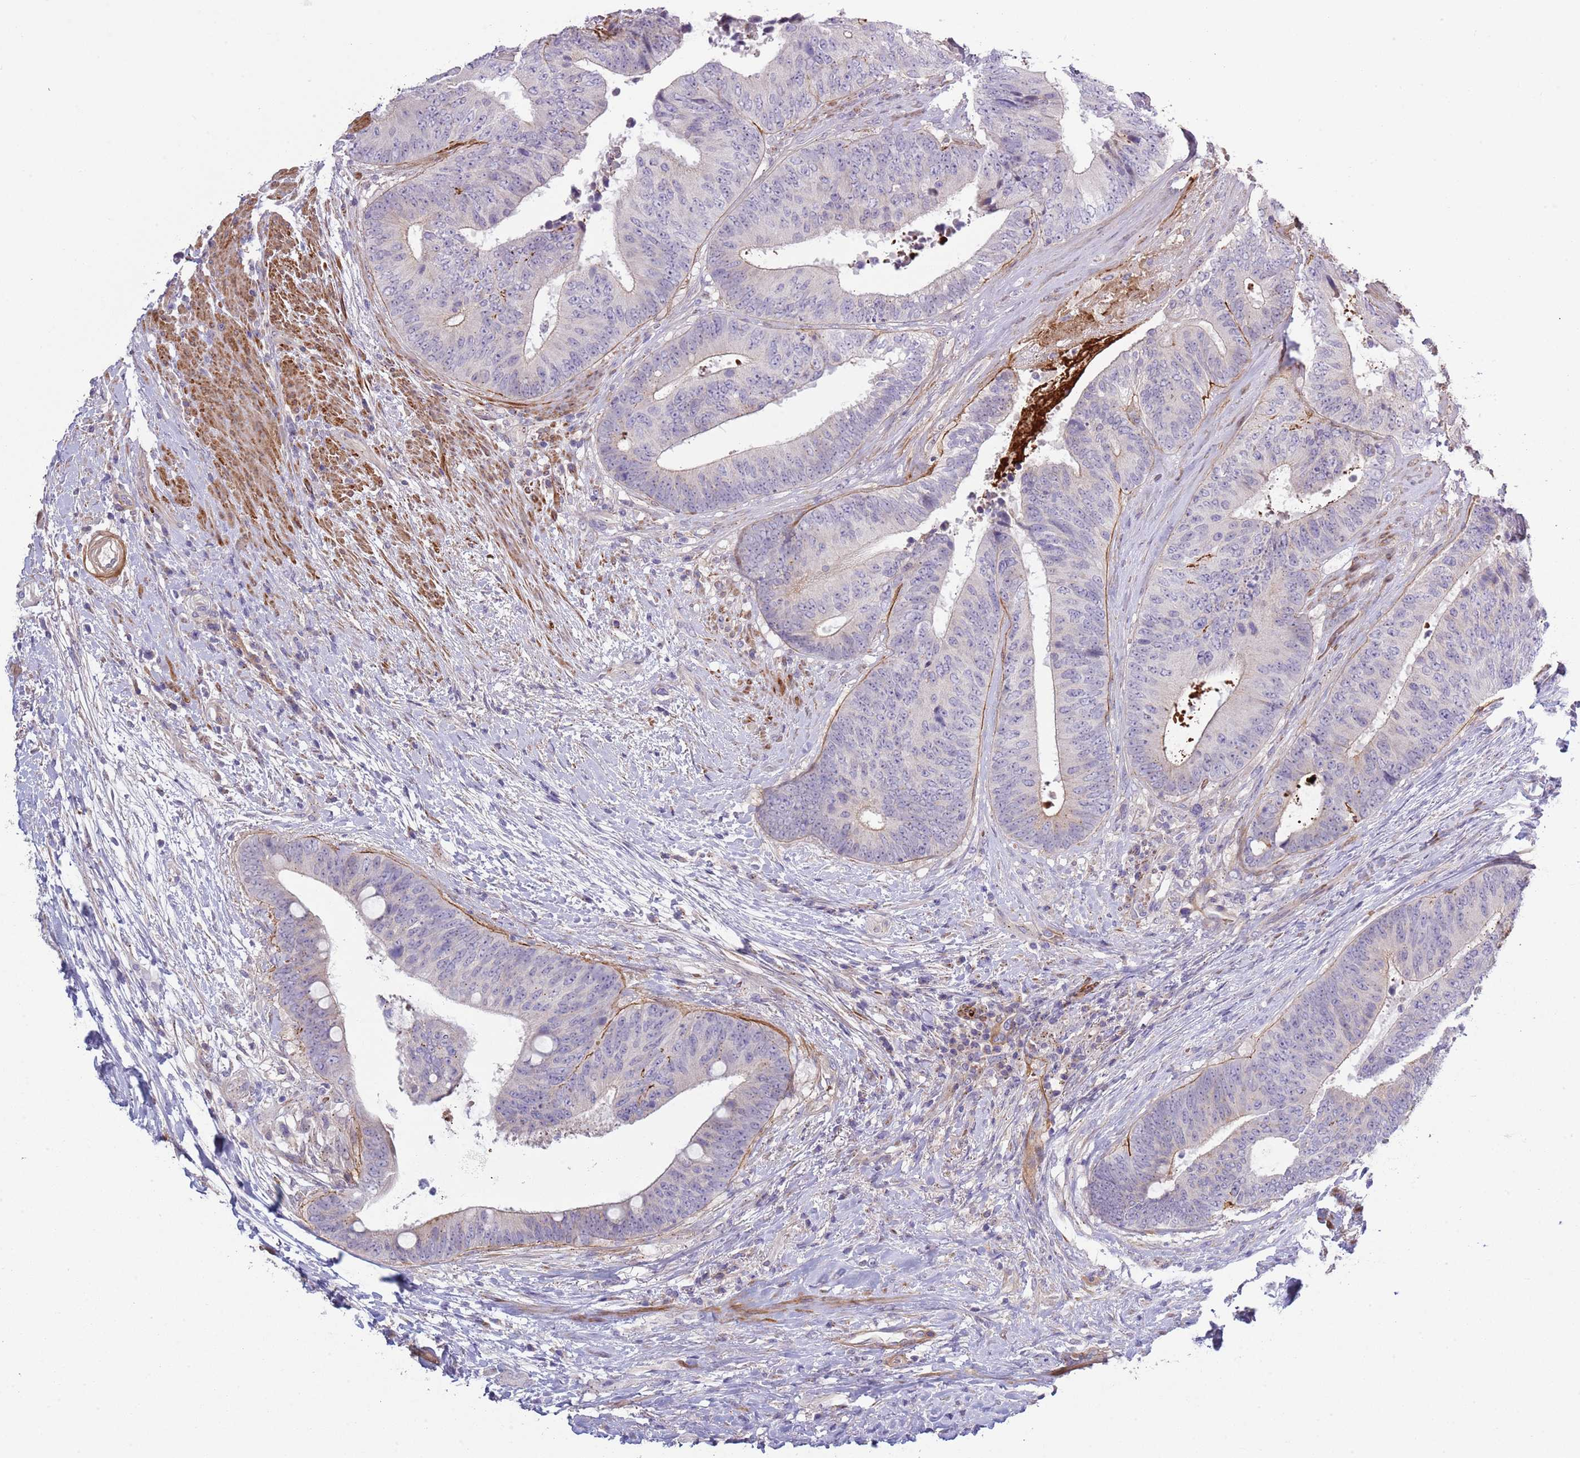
{"staining": {"intensity": "negative", "quantity": "none", "location": "none"}, "tissue": "colorectal cancer", "cell_type": "Tumor cells", "image_type": "cancer", "snomed": [{"axis": "morphology", "description": "Adenocarcinoma, NOS"}, {"axis": "topography", "description": "Rectum"}], "caption": "Colorectal cancer (adenocarcinoma) was stained to show a protein in brown. There is no significant staining in tumor cells.", "gene": "TINAGL1", "patient": {"sex": "male", "age": 72}}